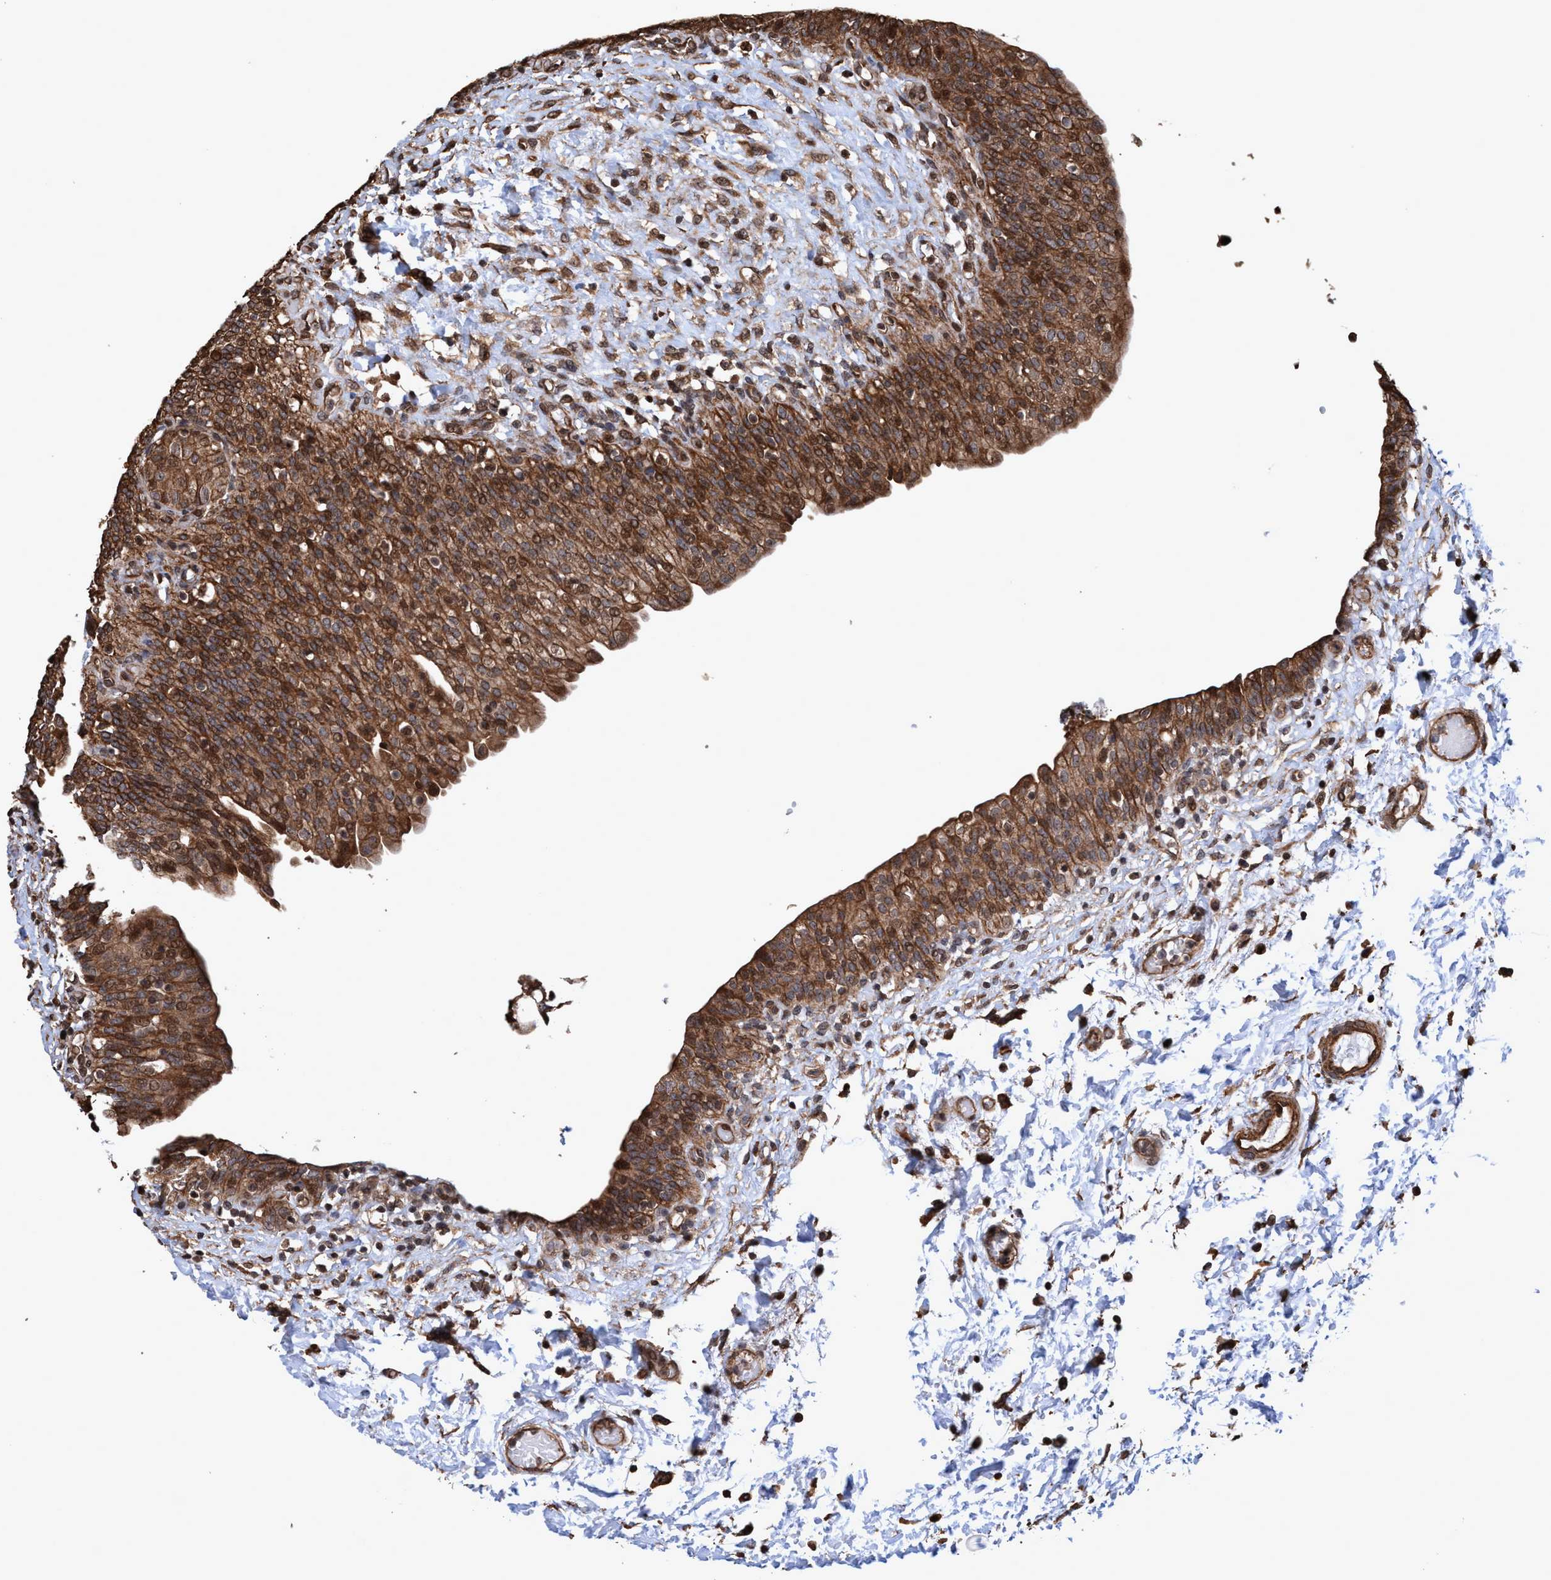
{"staining": {"intensity": "moderate", "quantity": ">75%", "location": "cytoplasmic/membranous,nuclear"}, "tissue": "urinary bladder", "cell_type": "Urothelial cells", "image_type": "normal", "snomed": [{"axis": "morphology", "description": "Normal tissue, NOS"}, {"axis": "topography", "description": "Urinary bladder"}], "caption": "This photomicrograph displays immunohistochemistry staining of unremarkable human urinary bladder, with medium moderate cytoplasmic/membranous,nuclear expression in about >75% of urothelial cells.", "gene": "TRPC7", "patient": {"sex": "male", "age": 55}}